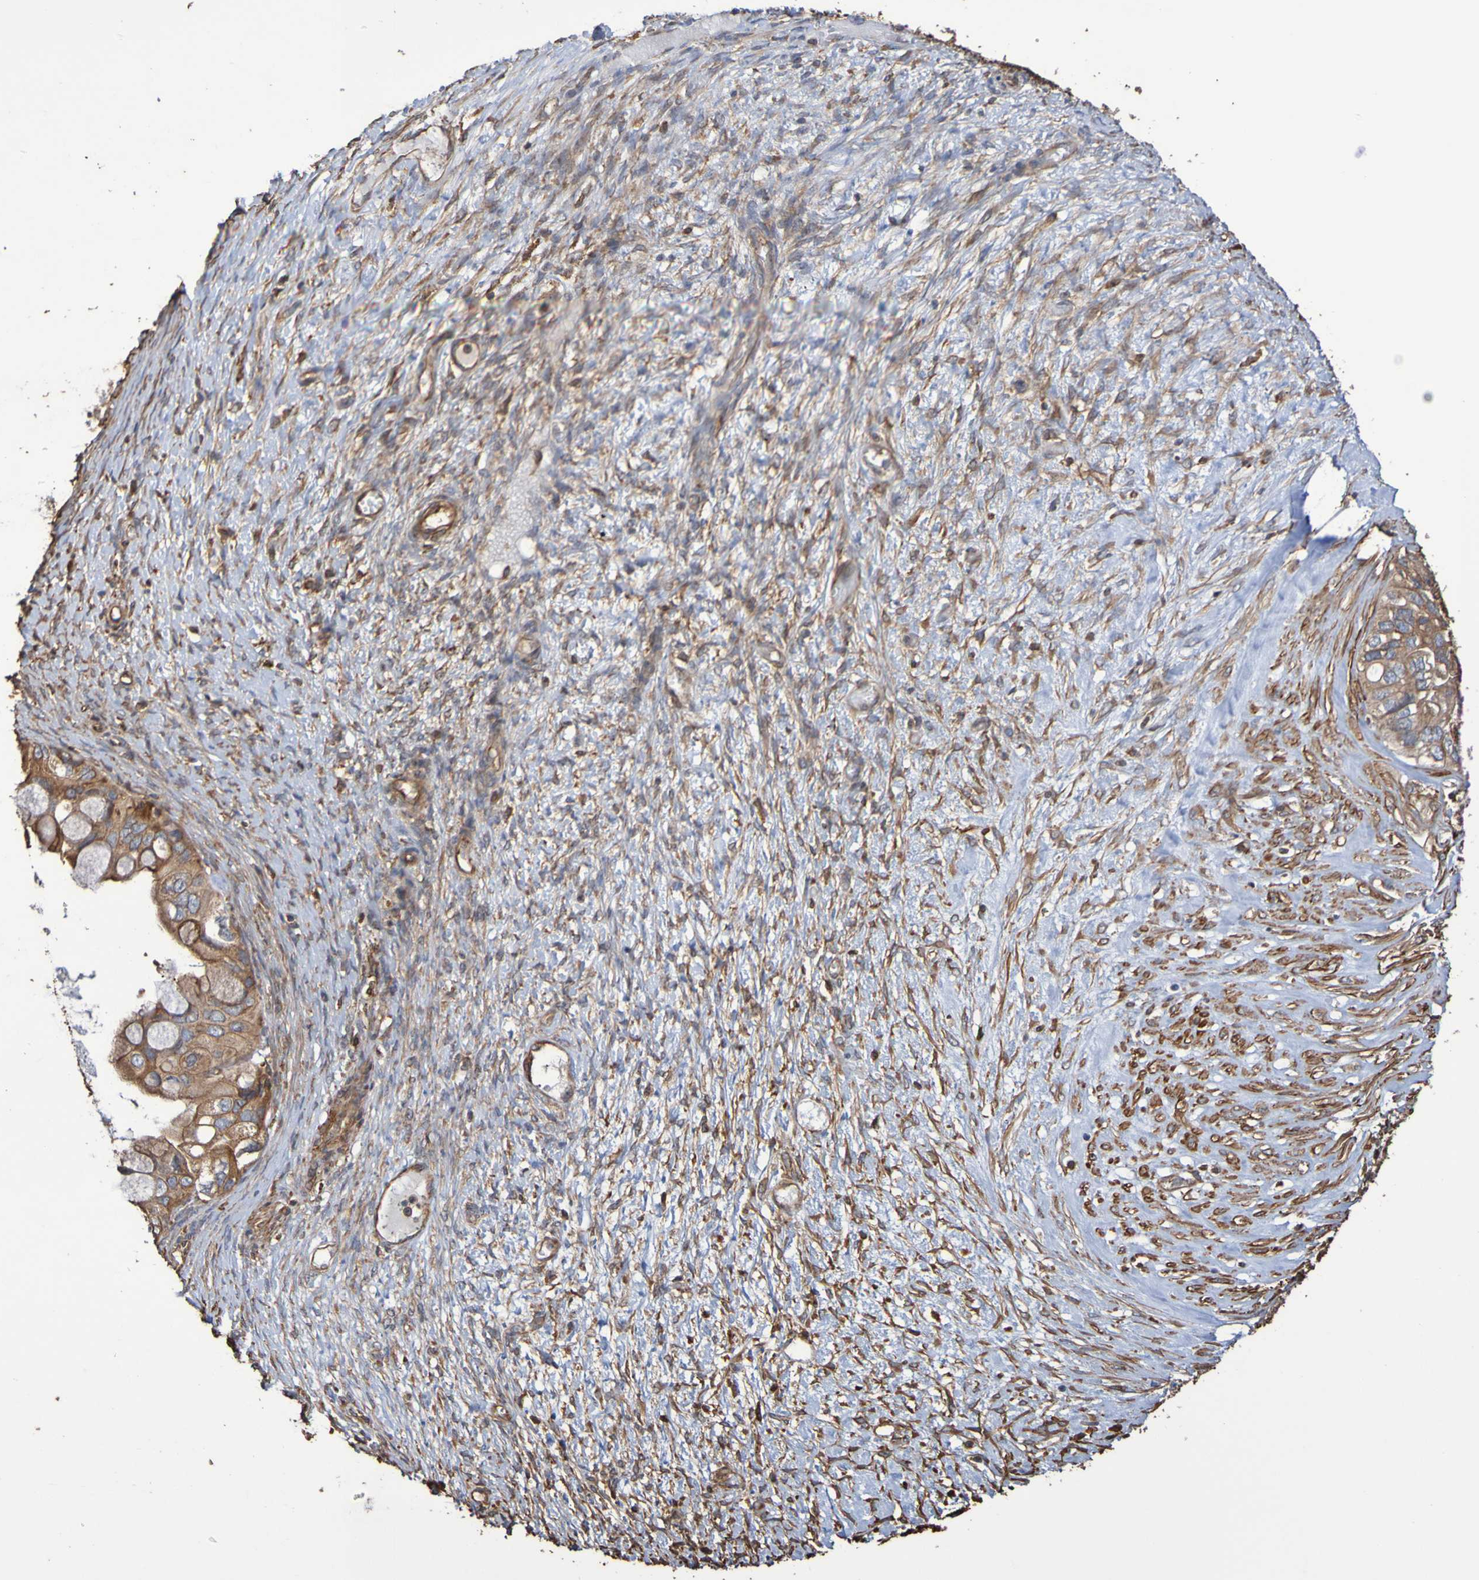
{"staining": {"intensity": "moderate", "quantity": ">75%", "location": "cytoplasmic/membranous"}, "tissue": "ovarian cancer", "cell_type": "Tumor cells", "image_type": "cancer", "snomed": [{"axis": "morphology", "description": "Cystadenocarcinoma, mucinous, NOS"}, {"axis": "topography", "description": "Ovary"}], "caption": "The immunohistochemical stain shows moderate cytoplasmic/membranous expression in tumor cells of ovarian cancer (mucinous cystadenocarcinoma) tissue. (Brightfield microscopy of DAB IHC at high magnification).", "gene": "RAB11A", "patient": {"sex": "female", "age": 80}}